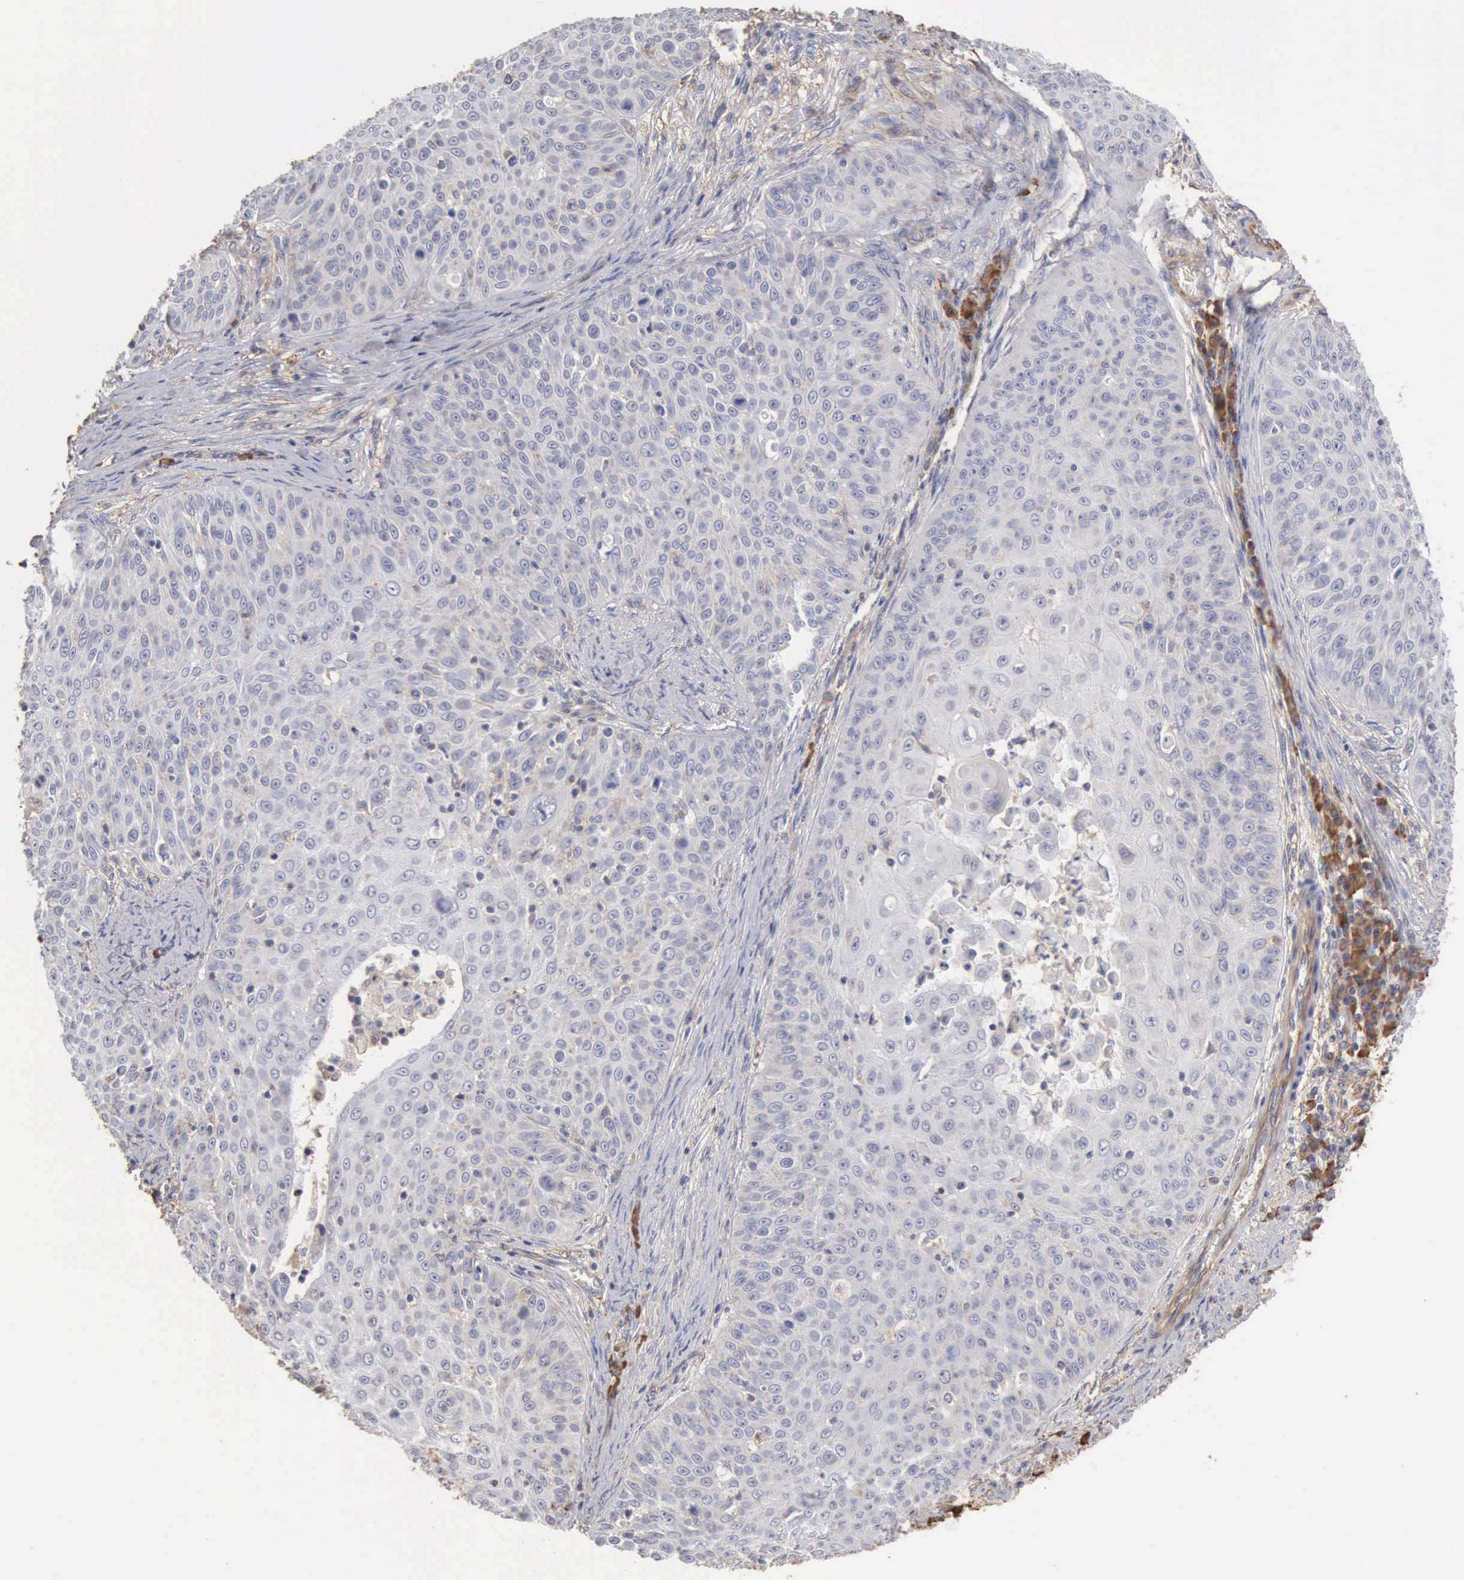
{"staining": {"intensity": "negative", "quantity": "none", "location": "none"}, "tissue": "skin cancer", "cell_type": "Tumor cells", "image_type": "cancer", "snomed": [{"axis": "morphology", "description": "Squamous cell carcinoma, NOS"}, {"axis": "topography", "description": "Skin"}], "caption": "Immunohistochemistry histopathology image of skin cancer stained for a protein (brown), which shows no positivity in tumor cells.", "gene": "GPR101", "patient": {"sex": "male", "age": 82}}